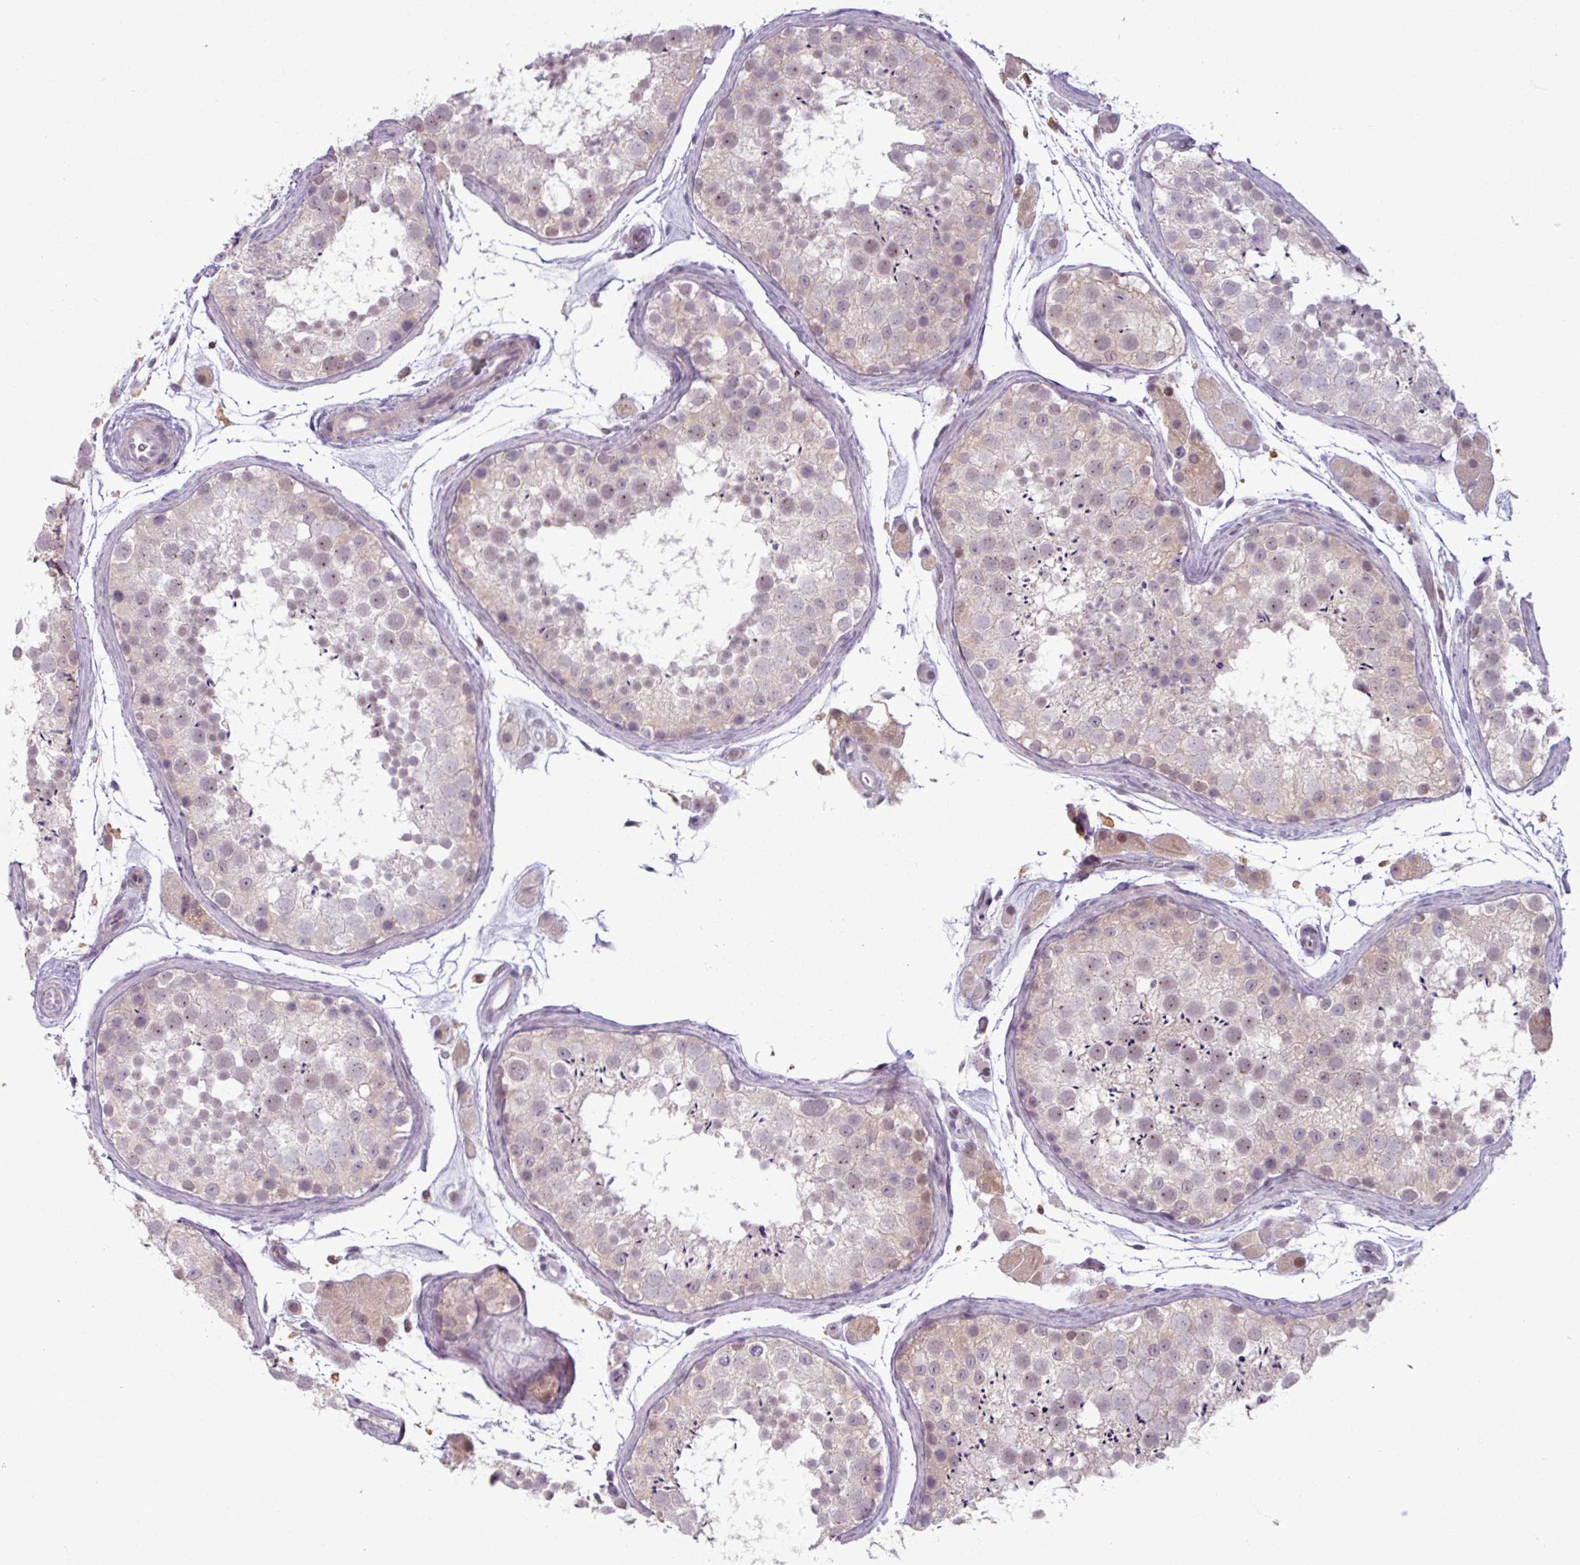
{"staining": {"intensity": "weak", "quantity": "<25%", "location": "nuclear"}, "tissue": "testis", "cell_type": "Cells in seminiferous ducts", "image_type": "normal", "snomed": [{"axis": "morphology", "description": "Normal tissue, NOS"}, {"axis": "topography", "description": "Testis"}], "caption": "Immunohistochemistry histopathology image of normal testis stained for a protein (brown), which displays no positivity in cells in seminiferous ducts. The staining was performed using DAB (3,3'-diaminobenzidine) to visualize the protein expression in brown, while the nuclei were stained in blue with hematoxylin (Magnification: 20x).", "gene": "PNMA6A", "patient": {"sex": "male", "age": 41}}